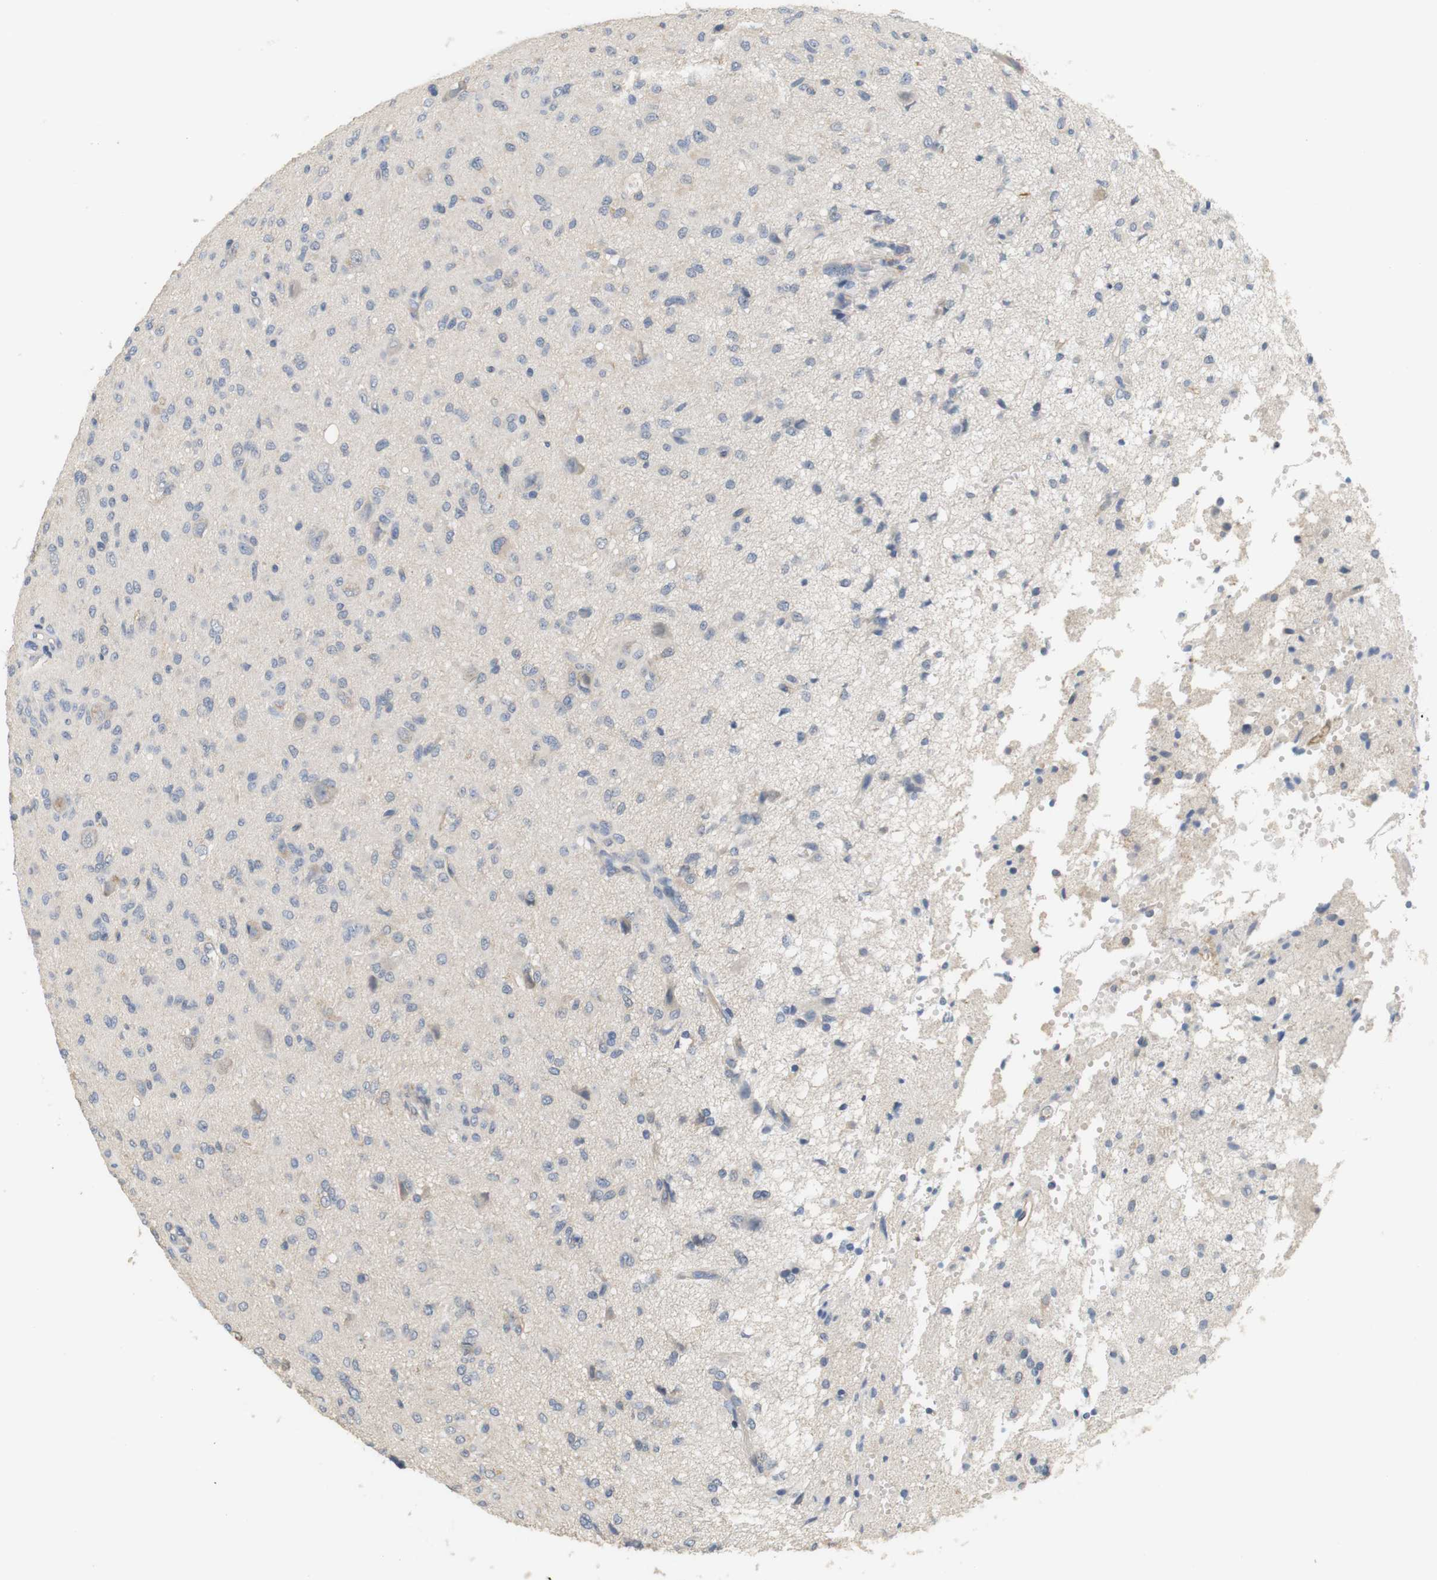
{"staining": {"intensity": "negative", "quantity": "none", "location": "none"}, "tissue": "glioma", "cell_type": "Tumor cells", "image_type": "cancer", "snomed": [{"axis": "morphology", "description": "Glioma, malignant, High grade"}, {"axis": "topography", "description": "Brain"}], "caption": "This is an immunohistochemistry (IHC) image of malignant glioma (high-grade). There is no expression in tumor cells.", "gene": "OSR1", "patient": {"sex": "female", "age": 59}}